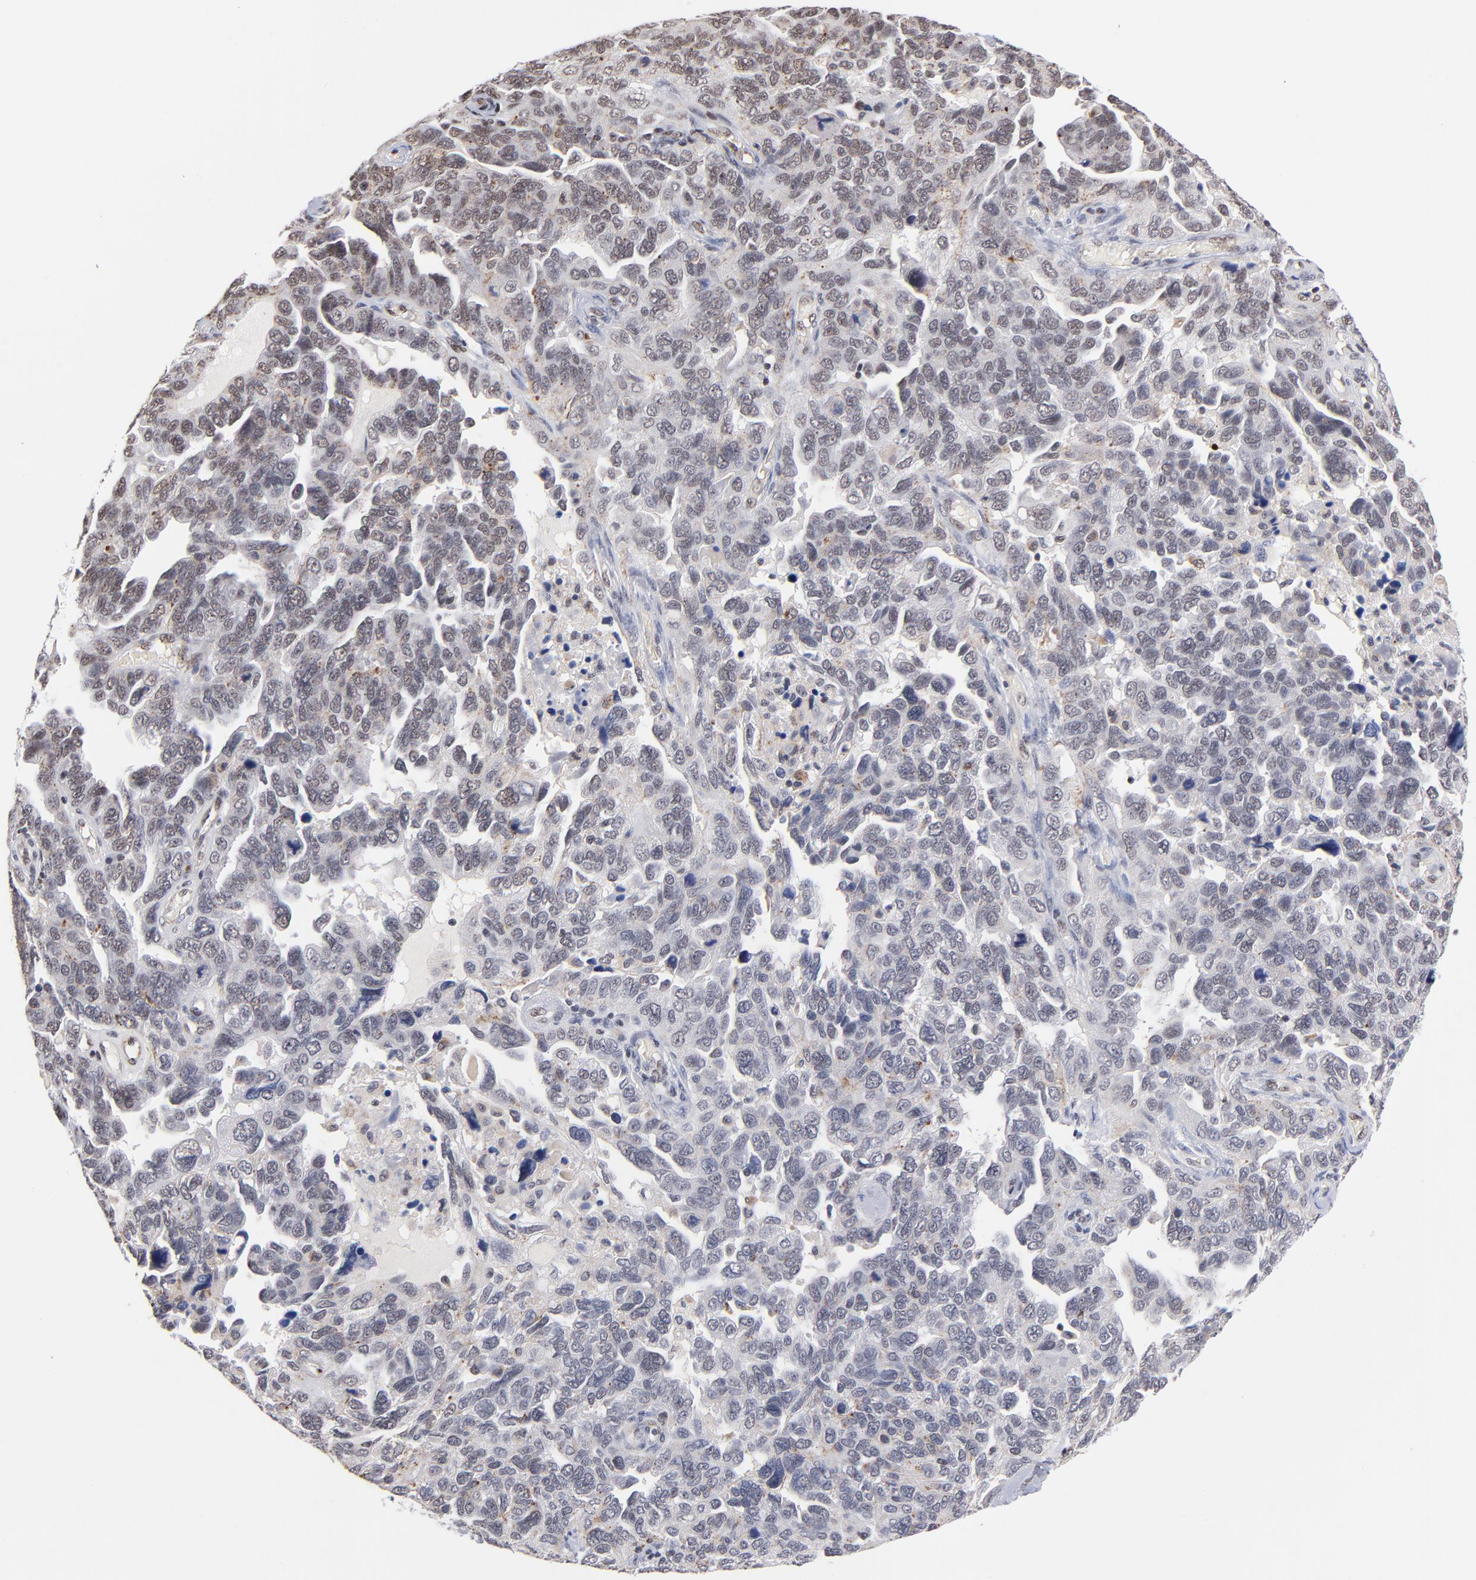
{"staining": {"intensity": "weak", "quantity": "<25%", "location": "nuclear"}, "tissue": "ovarian cancer", "cell_type": "Tumor cells", "image_type": "cancer", "snomed": [{"axis": "morphology", "description": "Cystadenocarcinoma, serous, NOS"}, {"axis": "topography", "description": "Ovary"}], "caption": "An immunohistochemistry micrograph of ovarian serous cystadenocarcinoma is shown. There is no staining in tumor cells of ovarian serous cystadenocarcinoma.", "gene": "GABPA", "patient": {"sex": "female", "age": 64}}